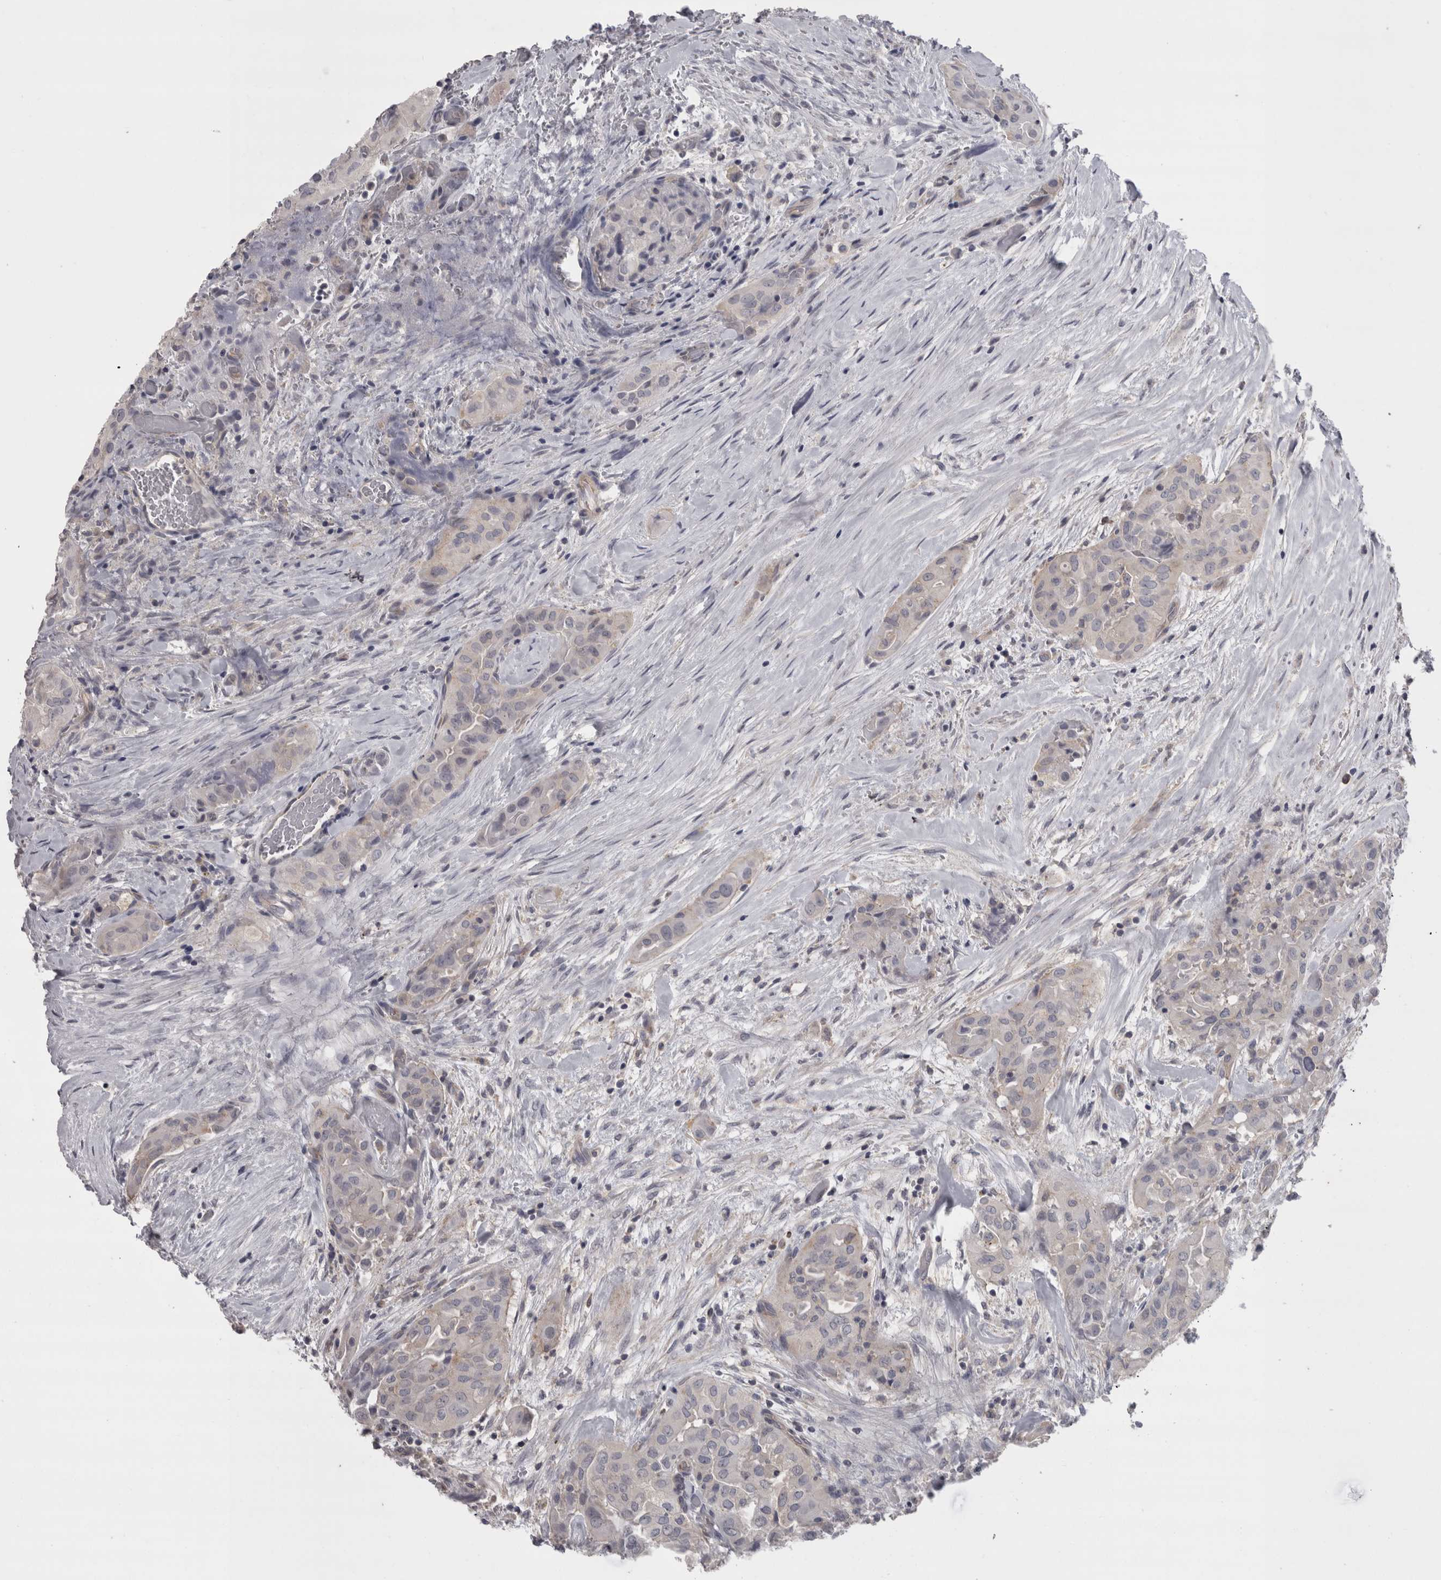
{"staining": {"intensity": "negative", "quantity": "none", "location": "none"}, "tissue": "thyroid cancer", "cell_type": "Tumor cells", "image_type": "cancer", "snomed": [{"axis": "morphology", "description": "Papillary adenocarcinoma, NOS"}, {"axis": "topography", "description": "Thyroid gland"}], "caption": "This is an immunohistochemistry micrograph of thyroid cancer (papillary adenocarcinoma). There is no staining in tumor cells.", "gene": "LYZL6", "patient": {"sex": "female", "age": 59}}